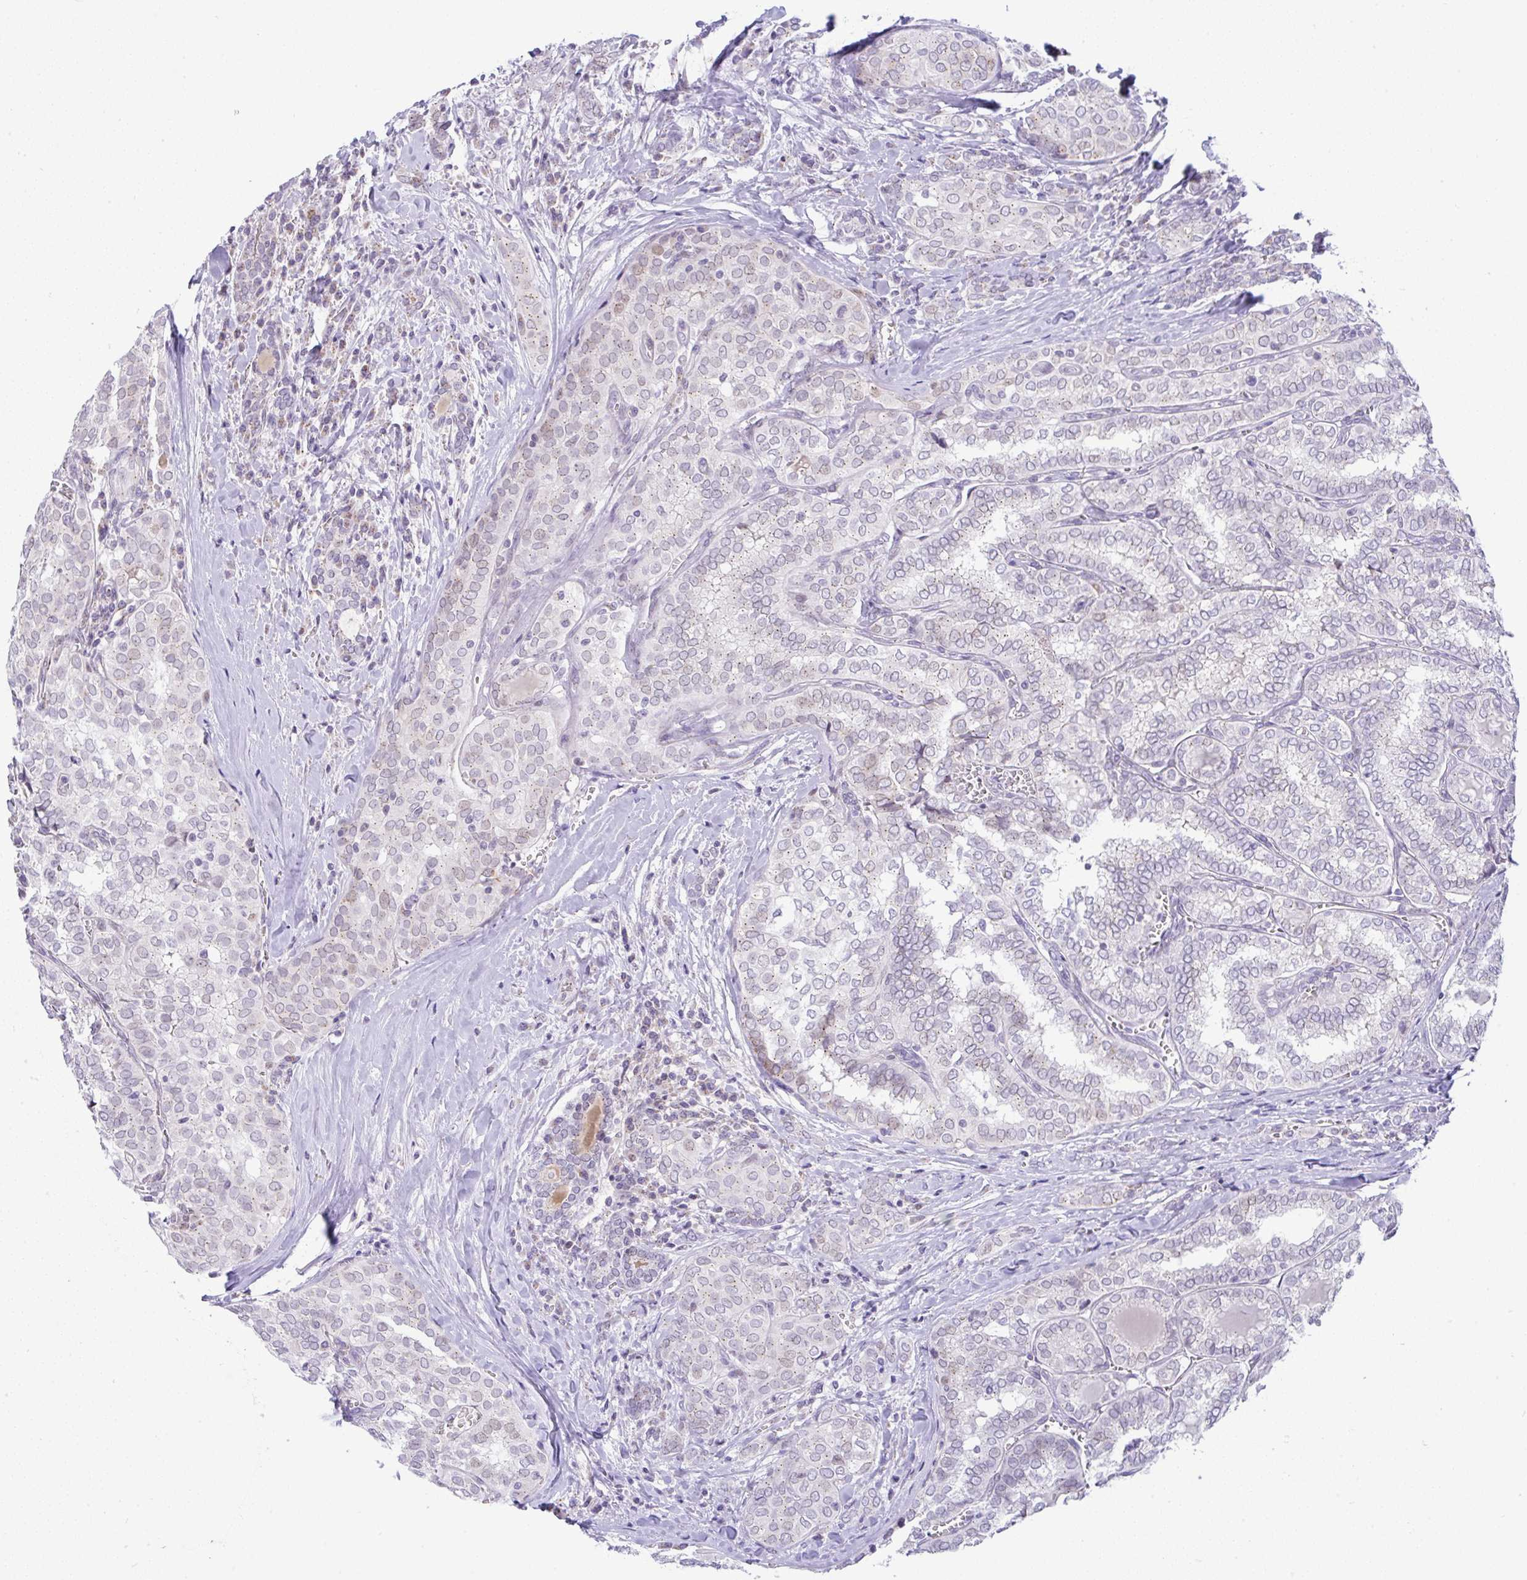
{"staining": {"intensity": "weak", "quantity": "<25%", "location": "cytoplasmic/membranous"}, "tissue": "thyroid cancer", "cell_type": "Tumor cells", "image_type": "cancer", "snomed": [{"axis": "morphology", "description": "Papillary adenocarcinoma, NOS"}, {"axis": "topography", "description": "Thyroid gland"}], "caption": "Tumor cells are negative for protein expression in human thyroid papillary adenocarcinoma. Brightfield microscopy of immunohistochemistry stained with DAB (brown) and hematoxylin (blue), captured at high magnification.", "gene": "FAM177A1", "patient": {"sex": "female", "age": 30}}